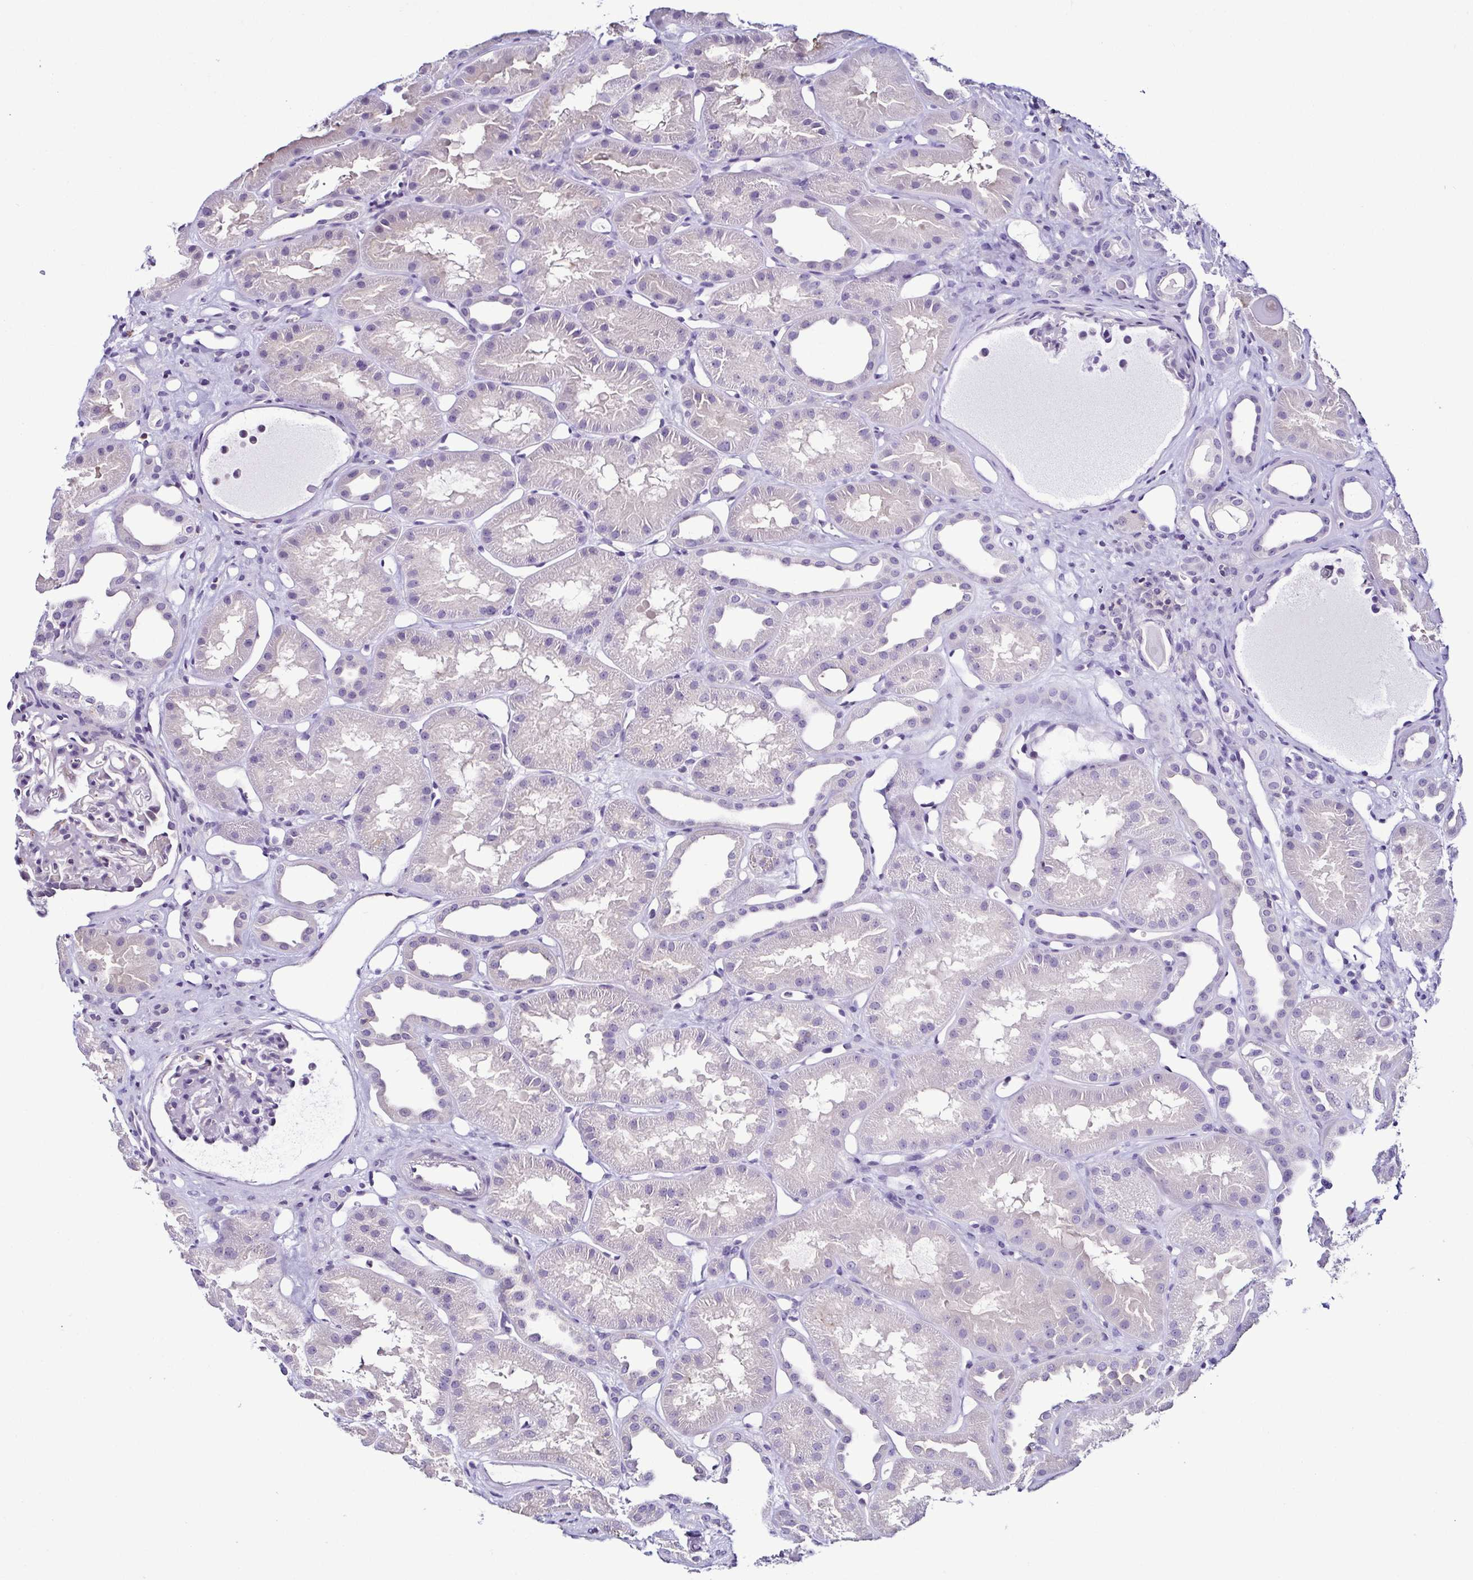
{"staining": {"intensity": "negative", "quantity": "none", "location": "none"}, "tissue": "kidney", "cell_type": "Cells in glomeruli", "image_type": "normal", "snomed": [{"axis": "morphology", "description": "Normal tissue, NOS"}, {"axis": "topography", "description": "Kidney"}], "caption": "An immunohistochemistry image of unremarkable kidney is shown. There is no staining in cells in glomeruli of kidney.", "gene": "TNNT2", "patient": {"sex": "male", "age": 61}}